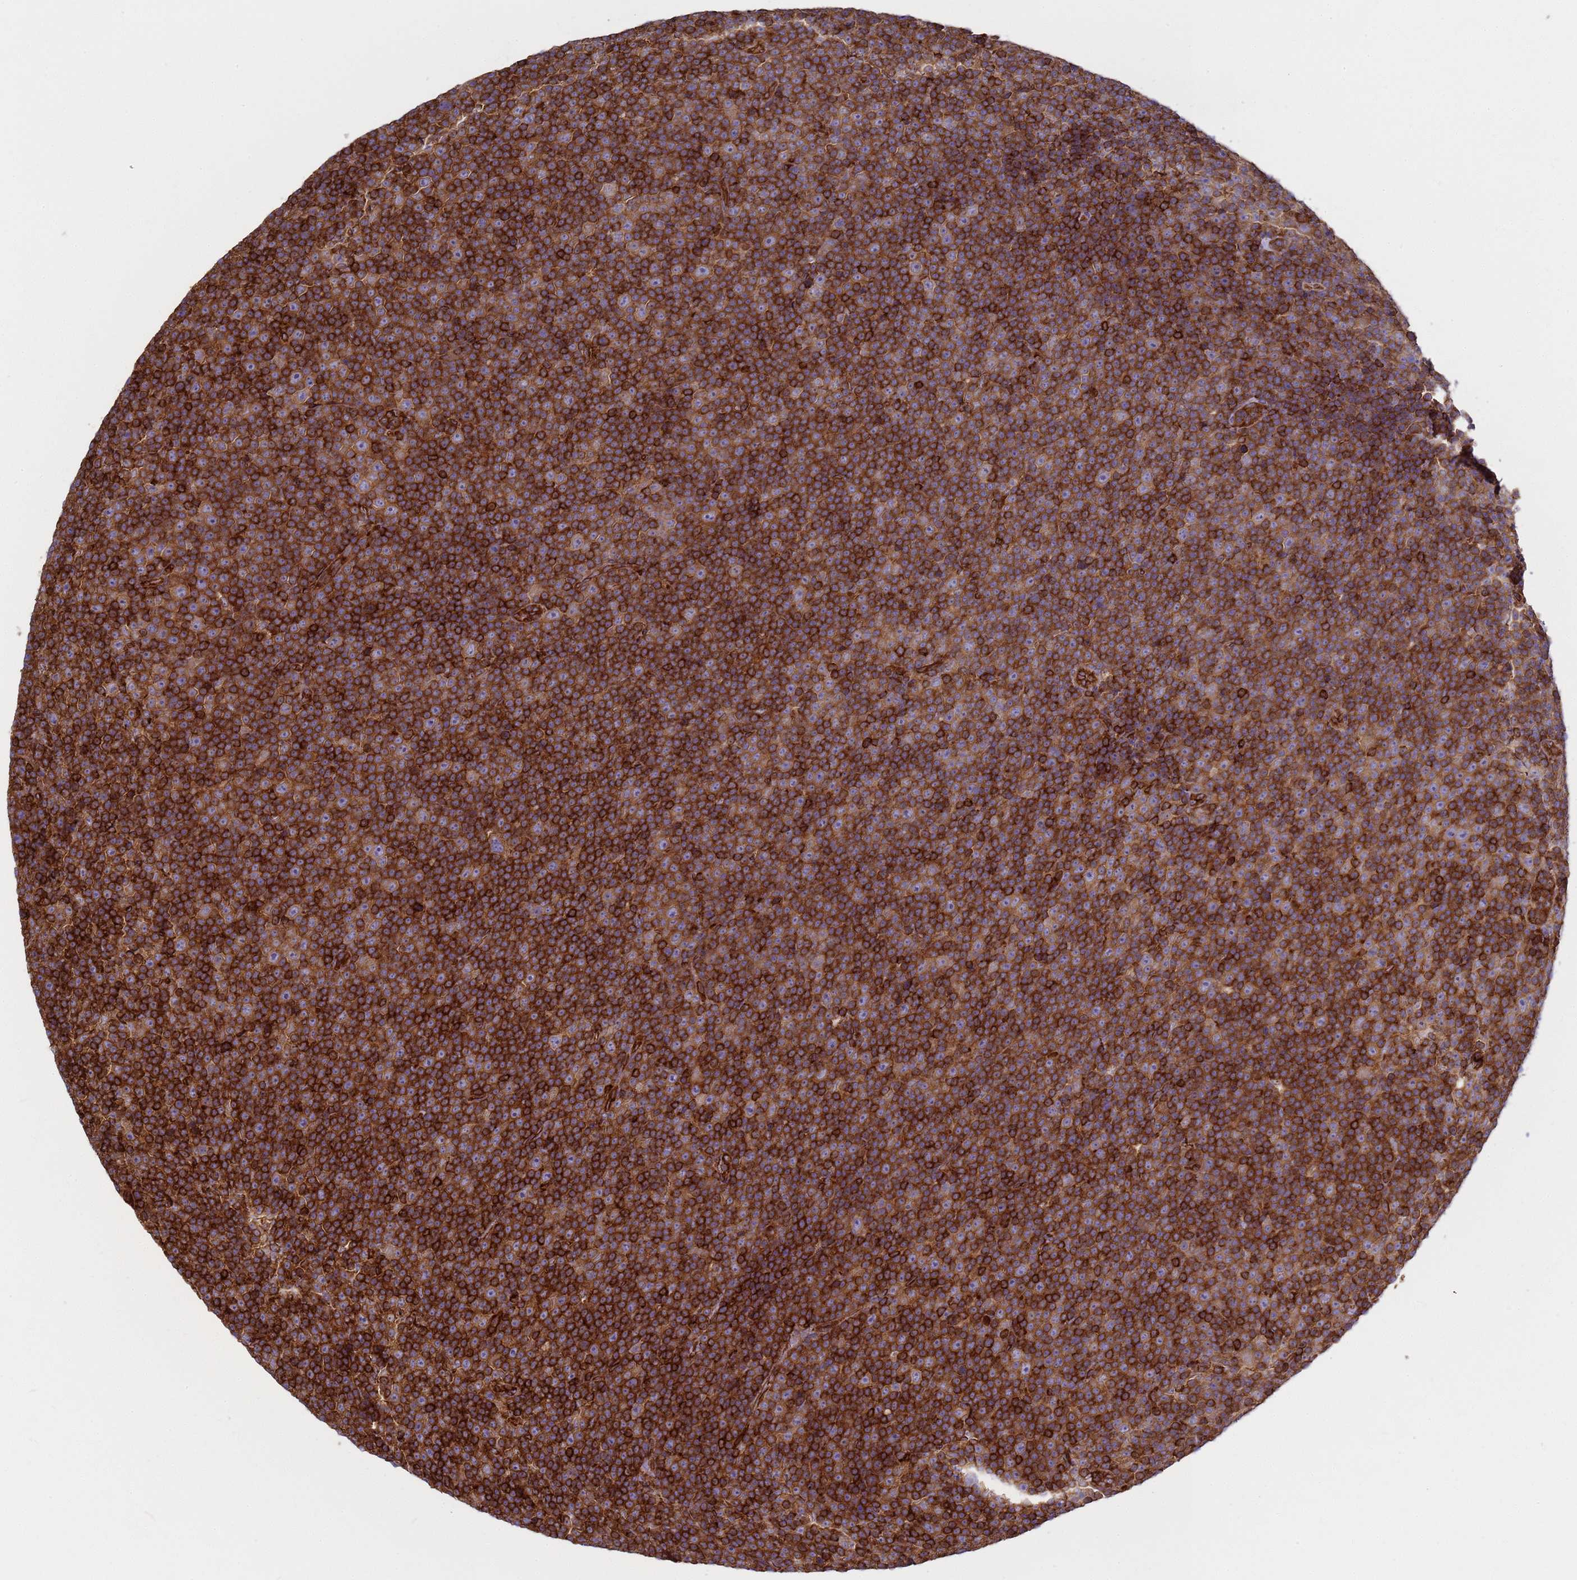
{"staining": {"intensity": "strong", "quantity": ">75%", "location": "cytoplasmic/membranous"}, "tissue": "lymphoma", "cell_type": "Tumor cells", "image_type": "cancer", "snomed": [{"axis": "morphology", "description": "Malignant lymphoma, non-Hodgkin's type, Low grade"}, {"axis": "topography", "description": "Lymph node"}], "caption": "About >75% of tumor cells in human lymphoma demonstrate strong cytoplasmic/membranous protein positivity as visualized by brown immunohistochemical staining.", "gene": "ZBTB8OS", "patient": {"sex": "female", "age": 67}}